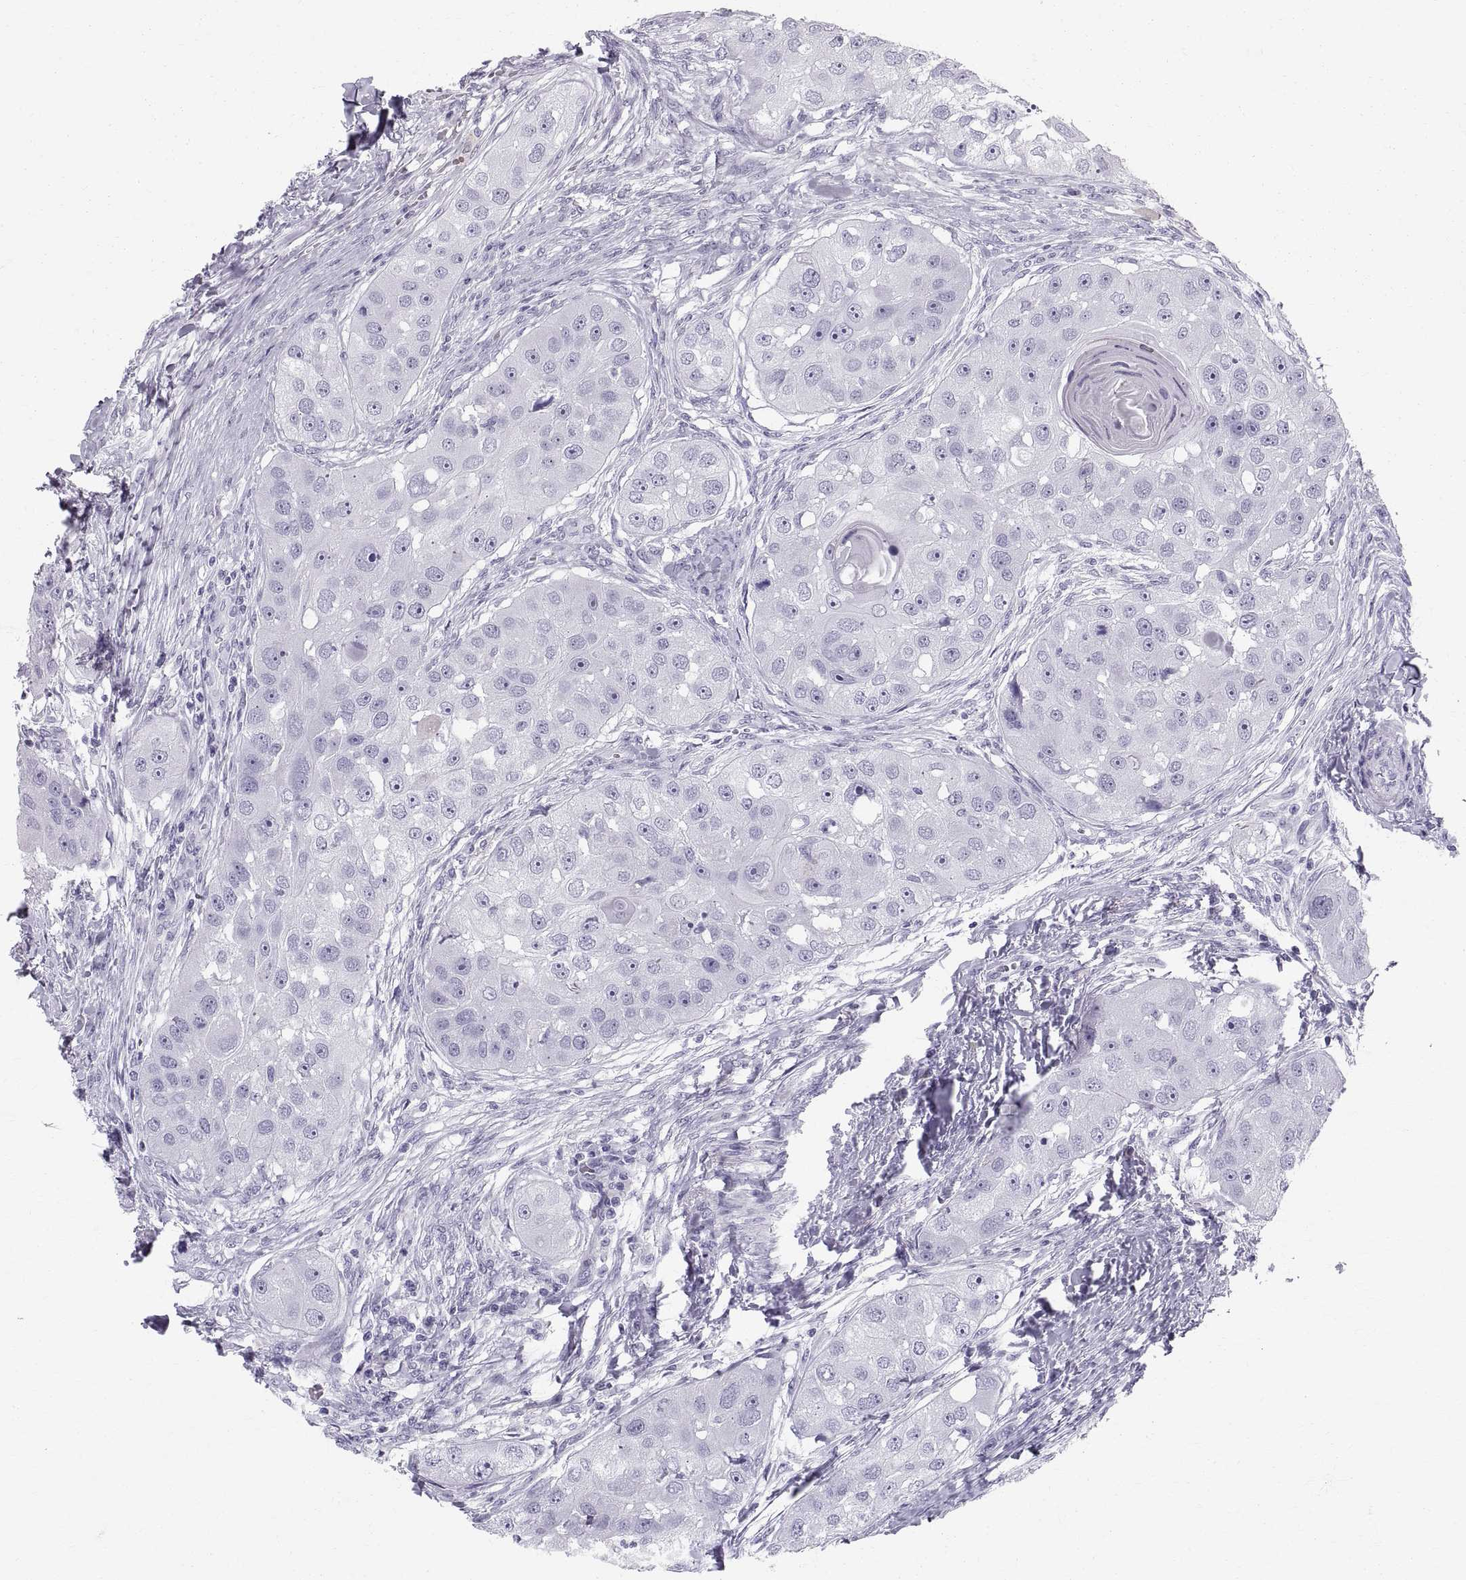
{"staining": {"intensity": "negative", "quantity": "none", "location": "none"}, "tissue": "head and neck cancer", "cell_type": "Tumor cells", "image_type": "cancer", "snomed": [{"axis": "morphology", "description": "Squamous cell carcinoma, NOS"}, {"axis": "topography", "description": "Head-Neck"}], "caption": "Head and neck cancer (squamous cell carcinoma) was stained to show a protein in brown. There is no significant expression in tumor cells. (DAB immunohistochemistry with hematoxylin counter stain).", "gene": "SLC22A6", "patient": {"sex": "male", "age": 51}}